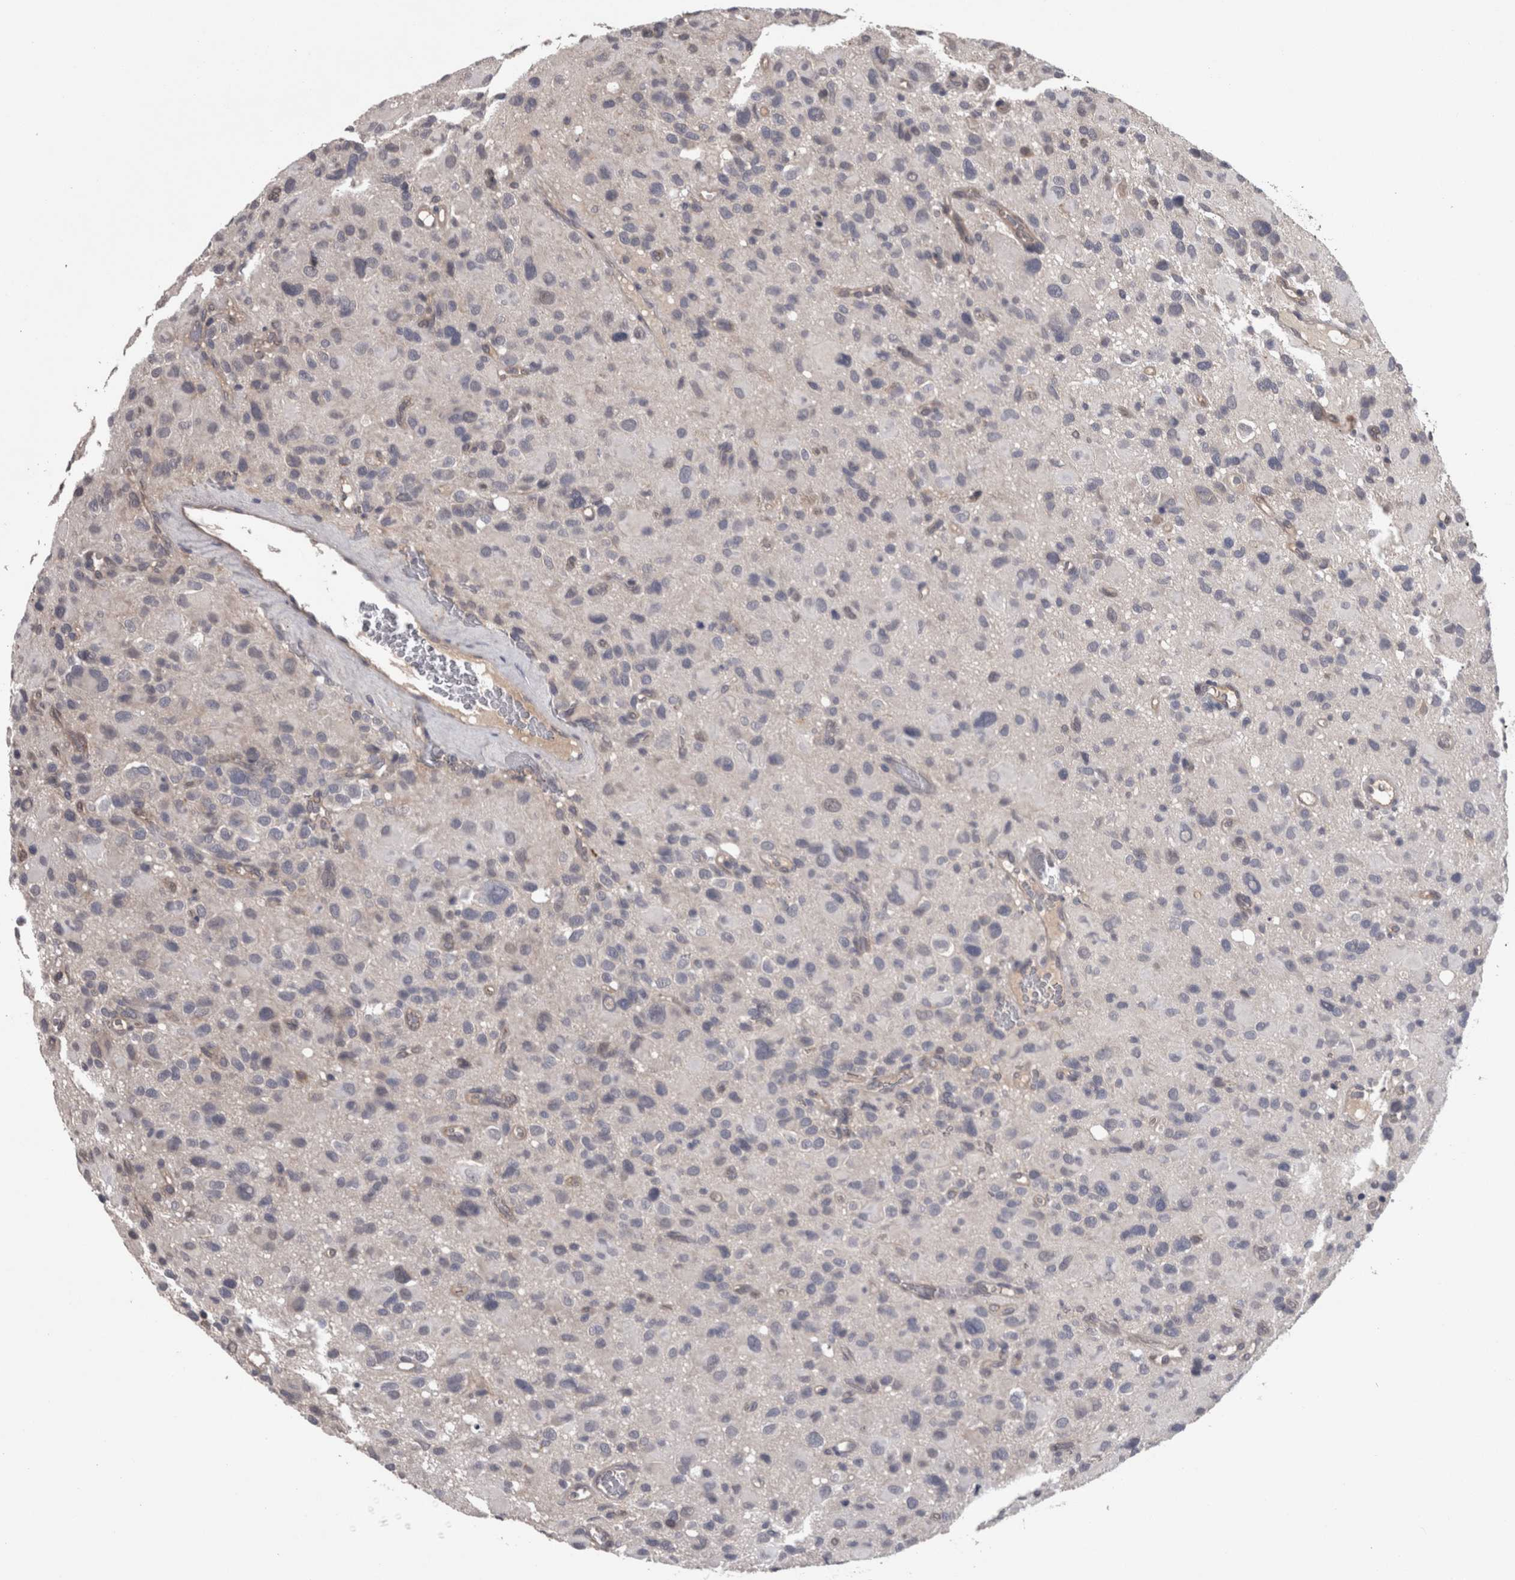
{"staining": {"intensity": "negative", "quantity": "none", "location": "none"}, "tissue": "glioma", "cell_type": "Tumor cells", "image_type": "cancer", "snomed": [{"axis": "morphology", "description": "Glioma, malignant, High grade"}, {"axis": "topography", "description": "Brain"}], "caption": "A histopathology image of malignant high-grade glioma stained for a protein shows no brown staining in tumor cells.", "gene": "PON3", "patient": {"sex": "male", "age": 48}}